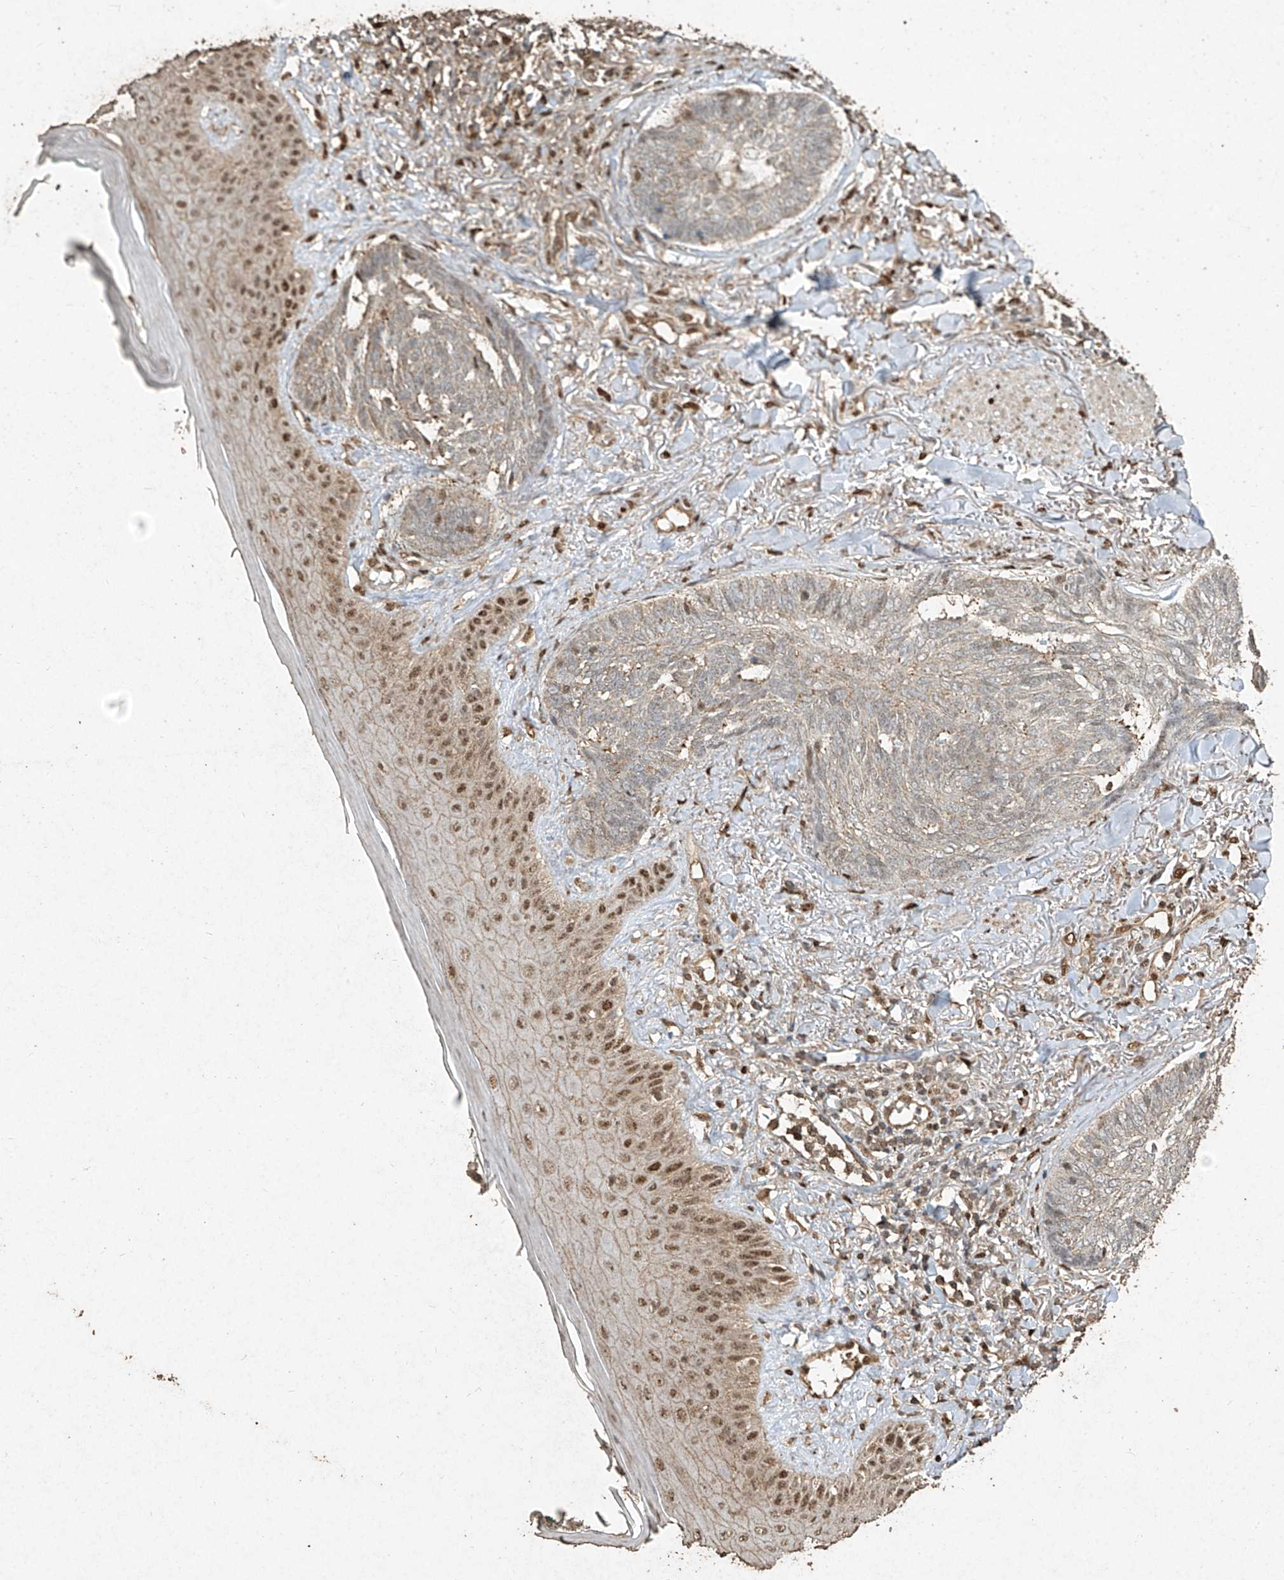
{"staining": {"intensity": "negative", "quantity": "none", "location": "none"}, "tissue": "skin cancer", "cell_type": "Tumor cells", "image_type": "cancer", "snomed": [{"axis": "morphology", "description": "Basal cell carcinoma"}, {"axis": "topography", "description": "Skin"}], "caption": "Tumor cells show no significant expression in skin cancer.", "gene": "ERBB3", "patient": {"sex": "male", "age": 43}}